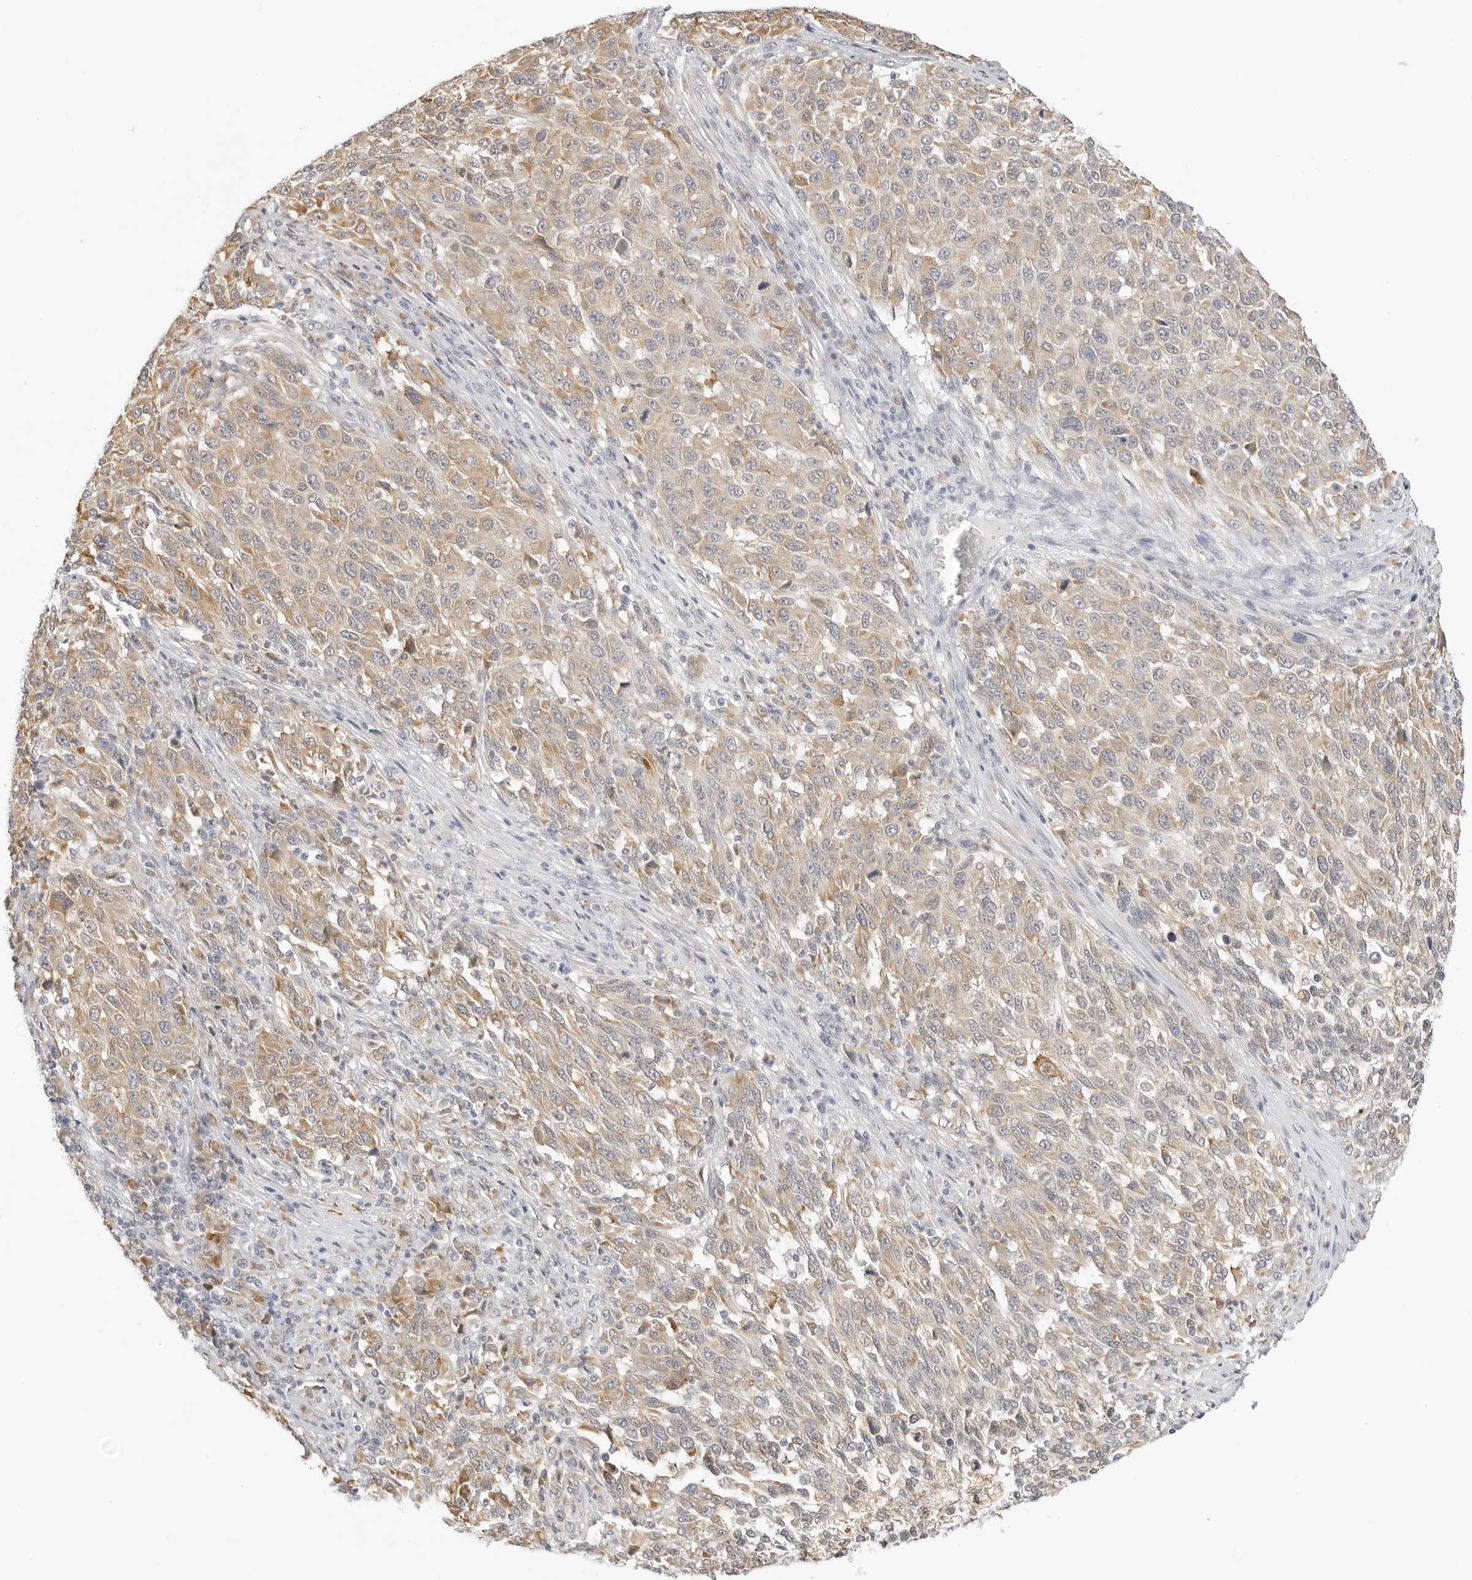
{"staining": {"intensity": "weak", "quantity": ">75%", "location": "cytoplasmic/membranous"}, "tissue": "melanoma", "cell_type": "Tumor cells", "image_type": "cancer", "snomed": [{"axis": "morphology", "description": "Malignant melanoma, Metastatic site"}, {"axis": "topography", "description": "Lymph node"}], "caption": "A brown stain highlights weak cytoplasmic/membranous expression of a protein in human melanoma tumor cells. Nuclei are stained in blue.", "gene": "THEM4", "patient": {"sex": "male", "age": 61}}